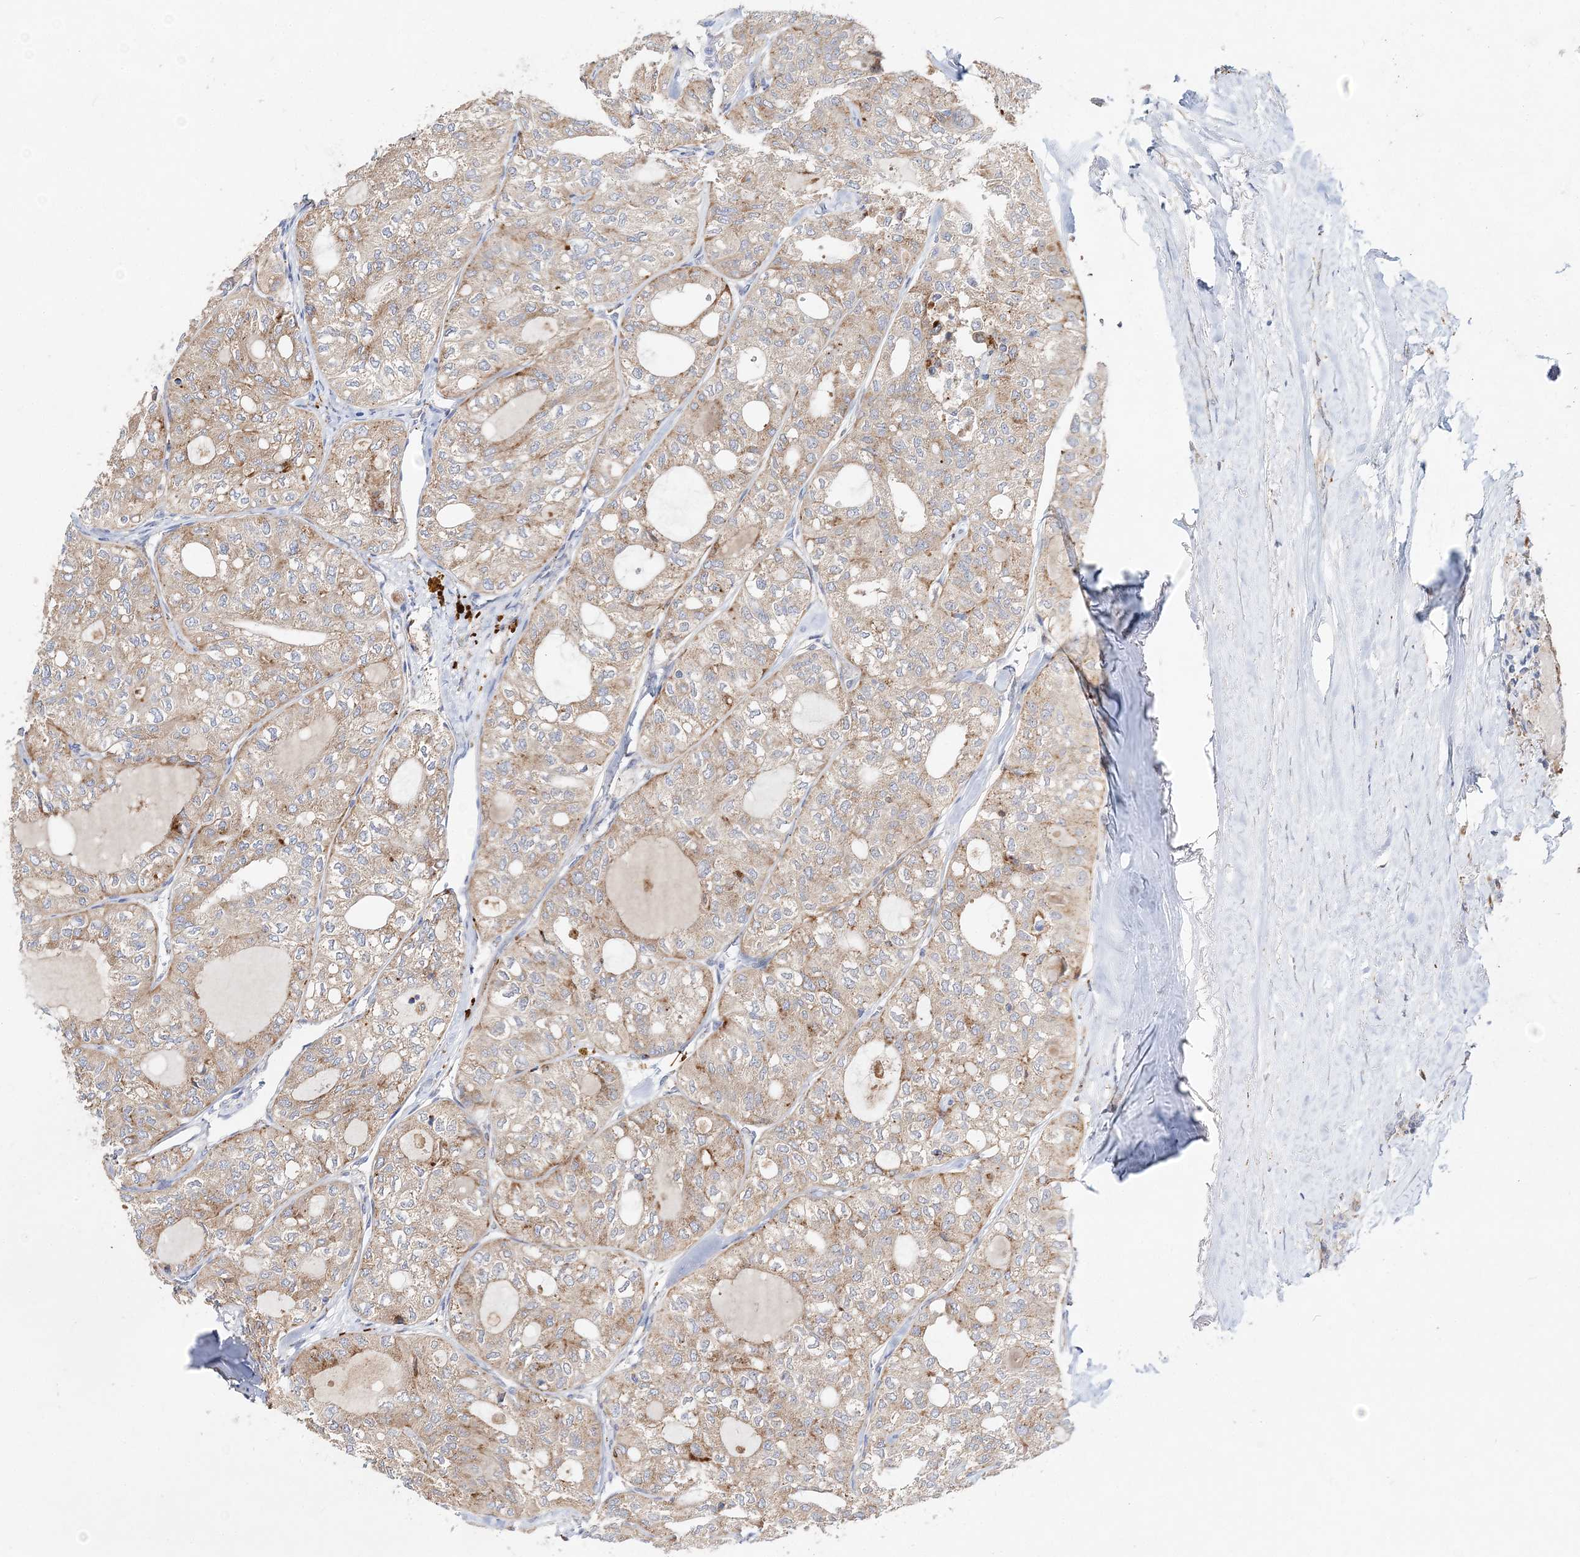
{"staining": {"intensity": "moderate", "quantity": ">75%", "location": "cytoplasmic/membranous"}, "tissue": "thyroid cancer", "cell_type": "Tumor cells", "image_type": "cancer", "snomed": [{"axis": "morphology", "description": "Follicular adenoma carcinoma, NOS"}, {"axis": "topography", "description": "Thyroid gland"}], "caption": "A brown stain highlights moderate cytoplasmic/membranous expression of a protein in human follicular adenoma carcinoma (thyroid) tumor cells.", "gene": "C3orf38", "patient": {"sex": "male", "age": 75}}